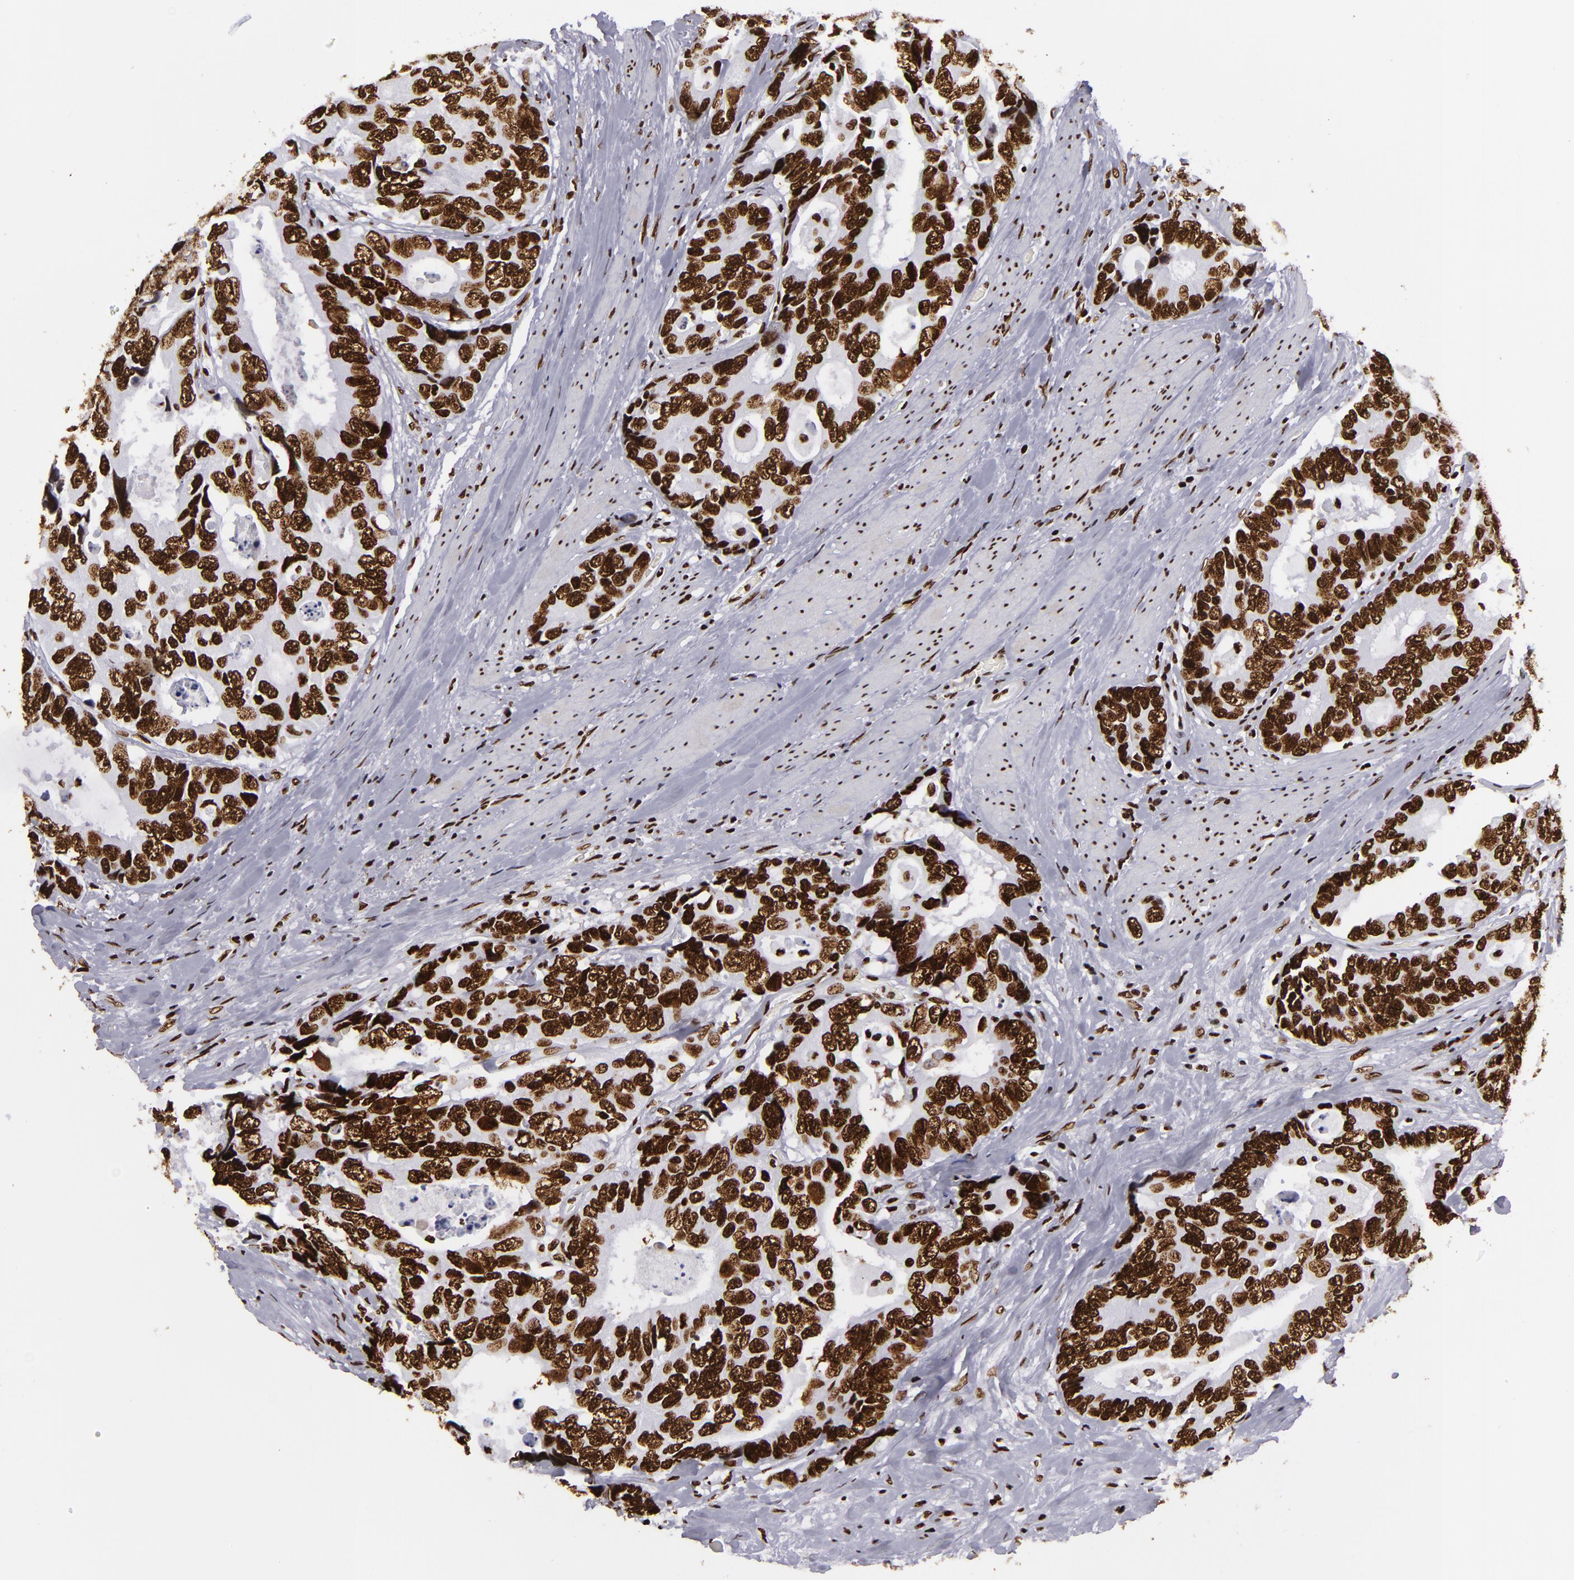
{"staining": {"intensity": "strong", "quantity": ">75%", "location": "nuclear"}, "tissue": "colorectal cancer", "cell_type": "Tumor cells", "image_type": "cancer", "snomed": [{"axis": "morphology", "description": "Adenocarcinoma, NOS"}, {"axis": "topography", "description": "Rectum"}], "caption": "Protein staining of colorectal cancer tissue shows strong nuclear expression in approximately >75% of tumor cells.", "gene": "SAFB", "patient": {"sex": "female", "age": 67}}